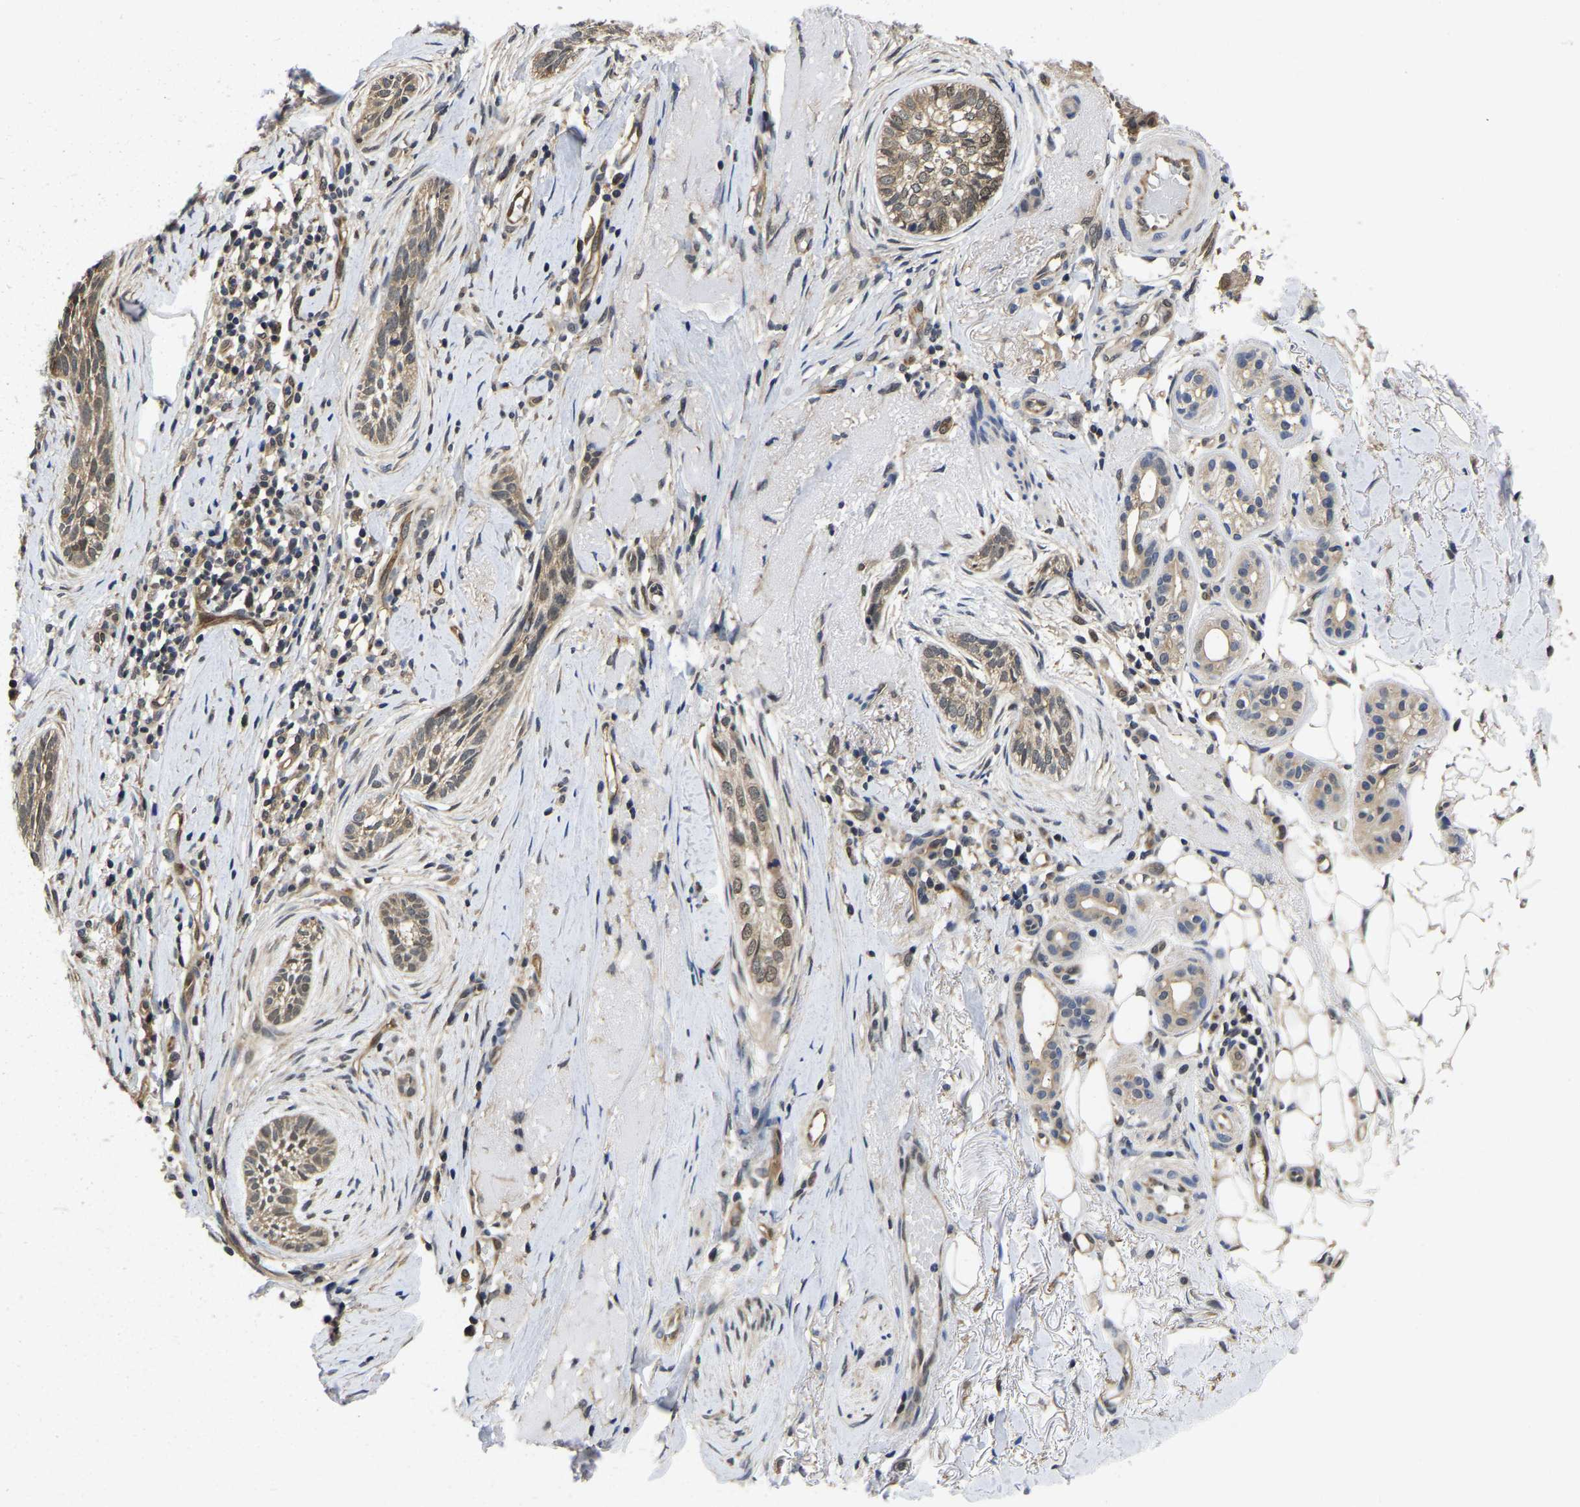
{"staining": {"intensity": "weak", "quantity": ">75%", "location": "cytoplasmic/membranous,nuclear"}, "tissue": "skin cancer", "cell_type": "Tumor cells", "image_type": "cancer", "snomed": [{"axis": "morphology", "description": "Basal cell carcinoma"}, {"axis": "topography", "description": "Skin"}], "caption": "Immunohistochemistry image of neoplastic tissue: human basal cell carcinoma (skin) stained using IHC shows low levels of weak protein expression localized specifically in the cytoplasmic/membranous and nuclear of tumor cells, appearing as a cytoplasmic/membranous and nuclear brown color.", "gene": "MCOLN2", "patient": {"sex": "female", "age": 88}}